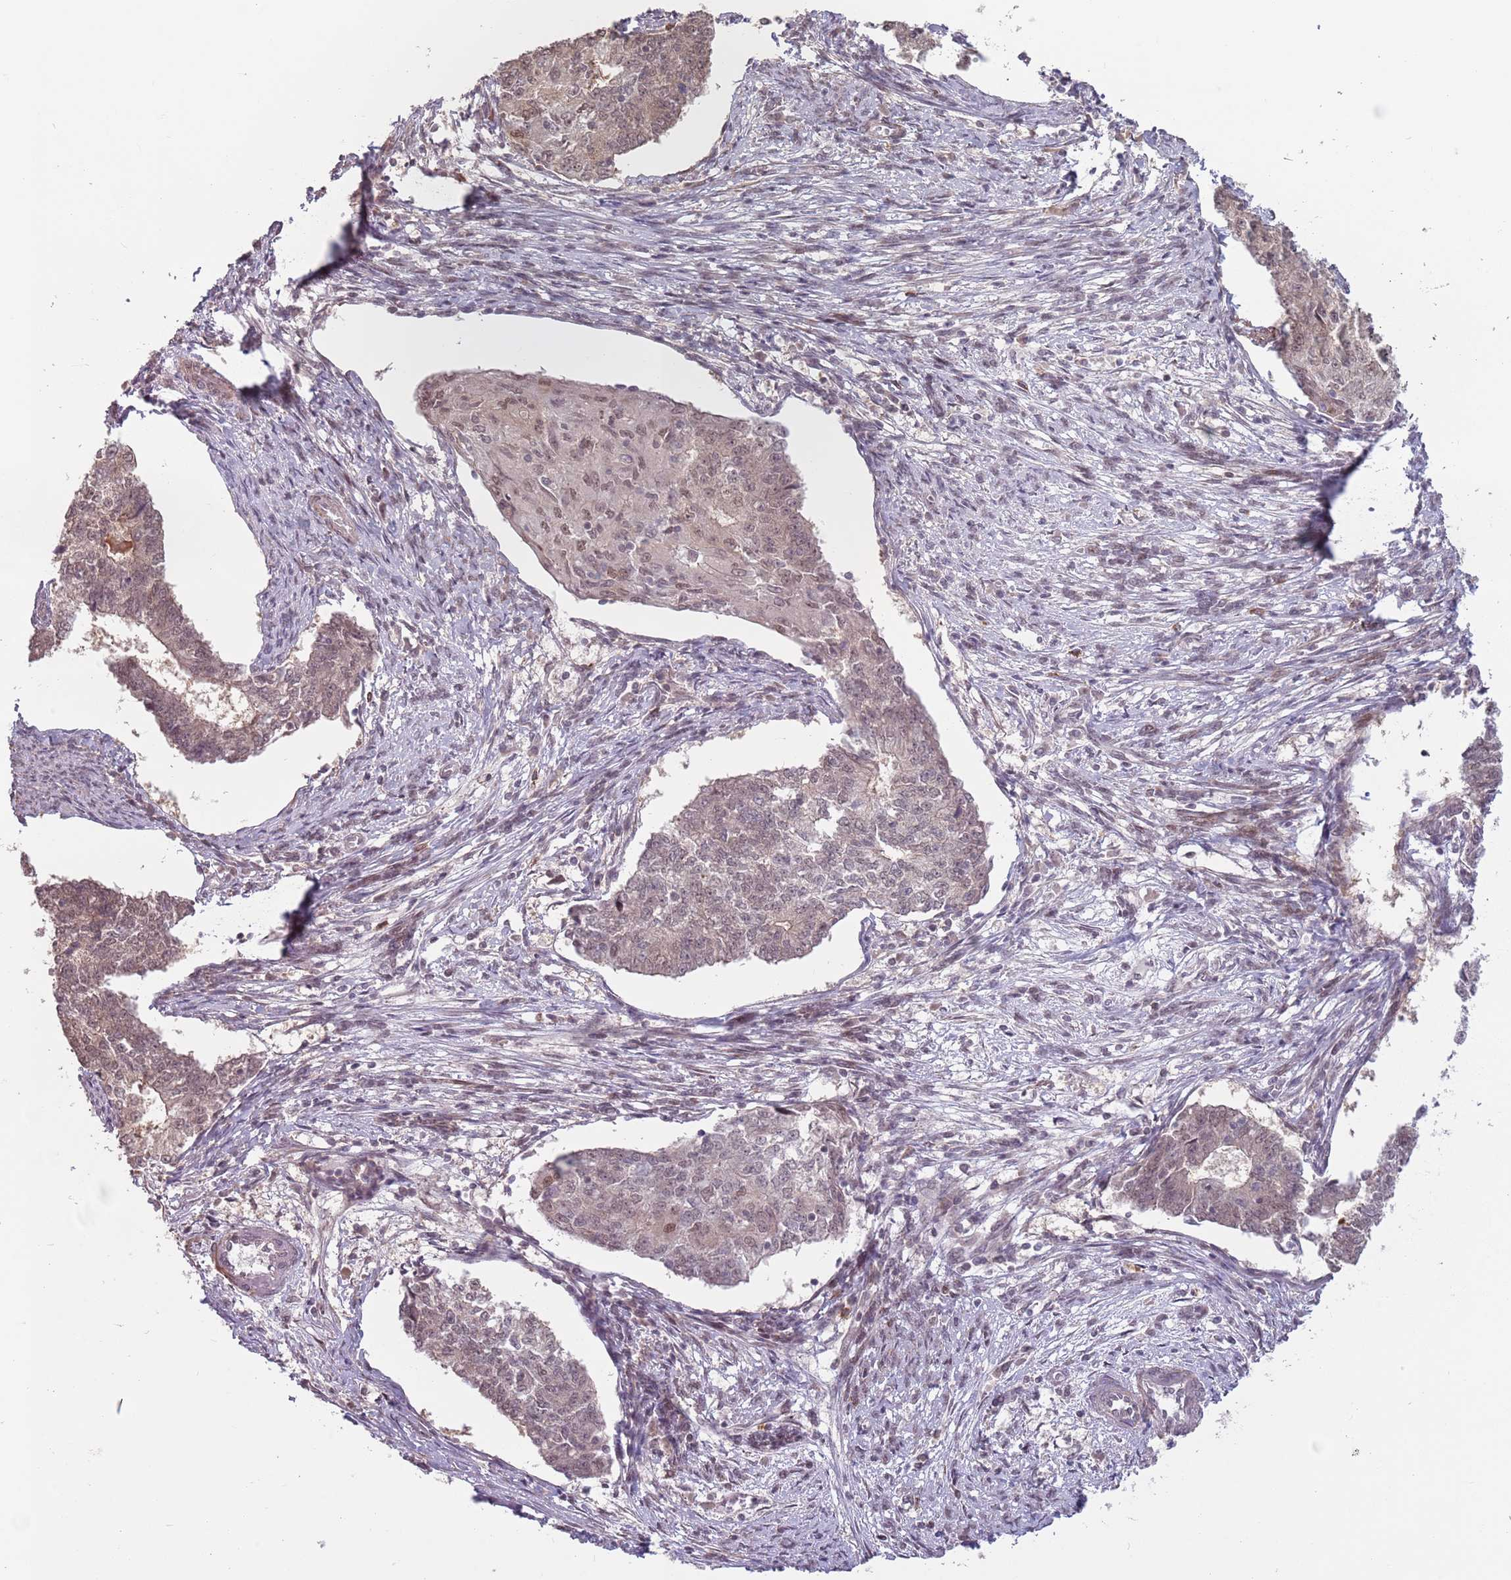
{"staining": {"intensity": "weak", "quantity": "<25%", "location": "nuclear"}, "tissue": "endometrial cancer", "cell_type": "Tumor cells", "image_type": "cancer", "snomed": [{"axis": "morphology", "description": "Adenocarcinoma, NOS"}, {"axis": "topography", "description": "Endometrium"}], "caption": "This image is of endometrial cancer (adenocarcinoma) stained with immunohistochemistry to label a protein in brown with the nuclei are counter-stained blue. There is no expression in tumor cells. Nuclei are stained in blue.", "gene": "CCDC154", "patient": {"sex": "female", "age": 56}}